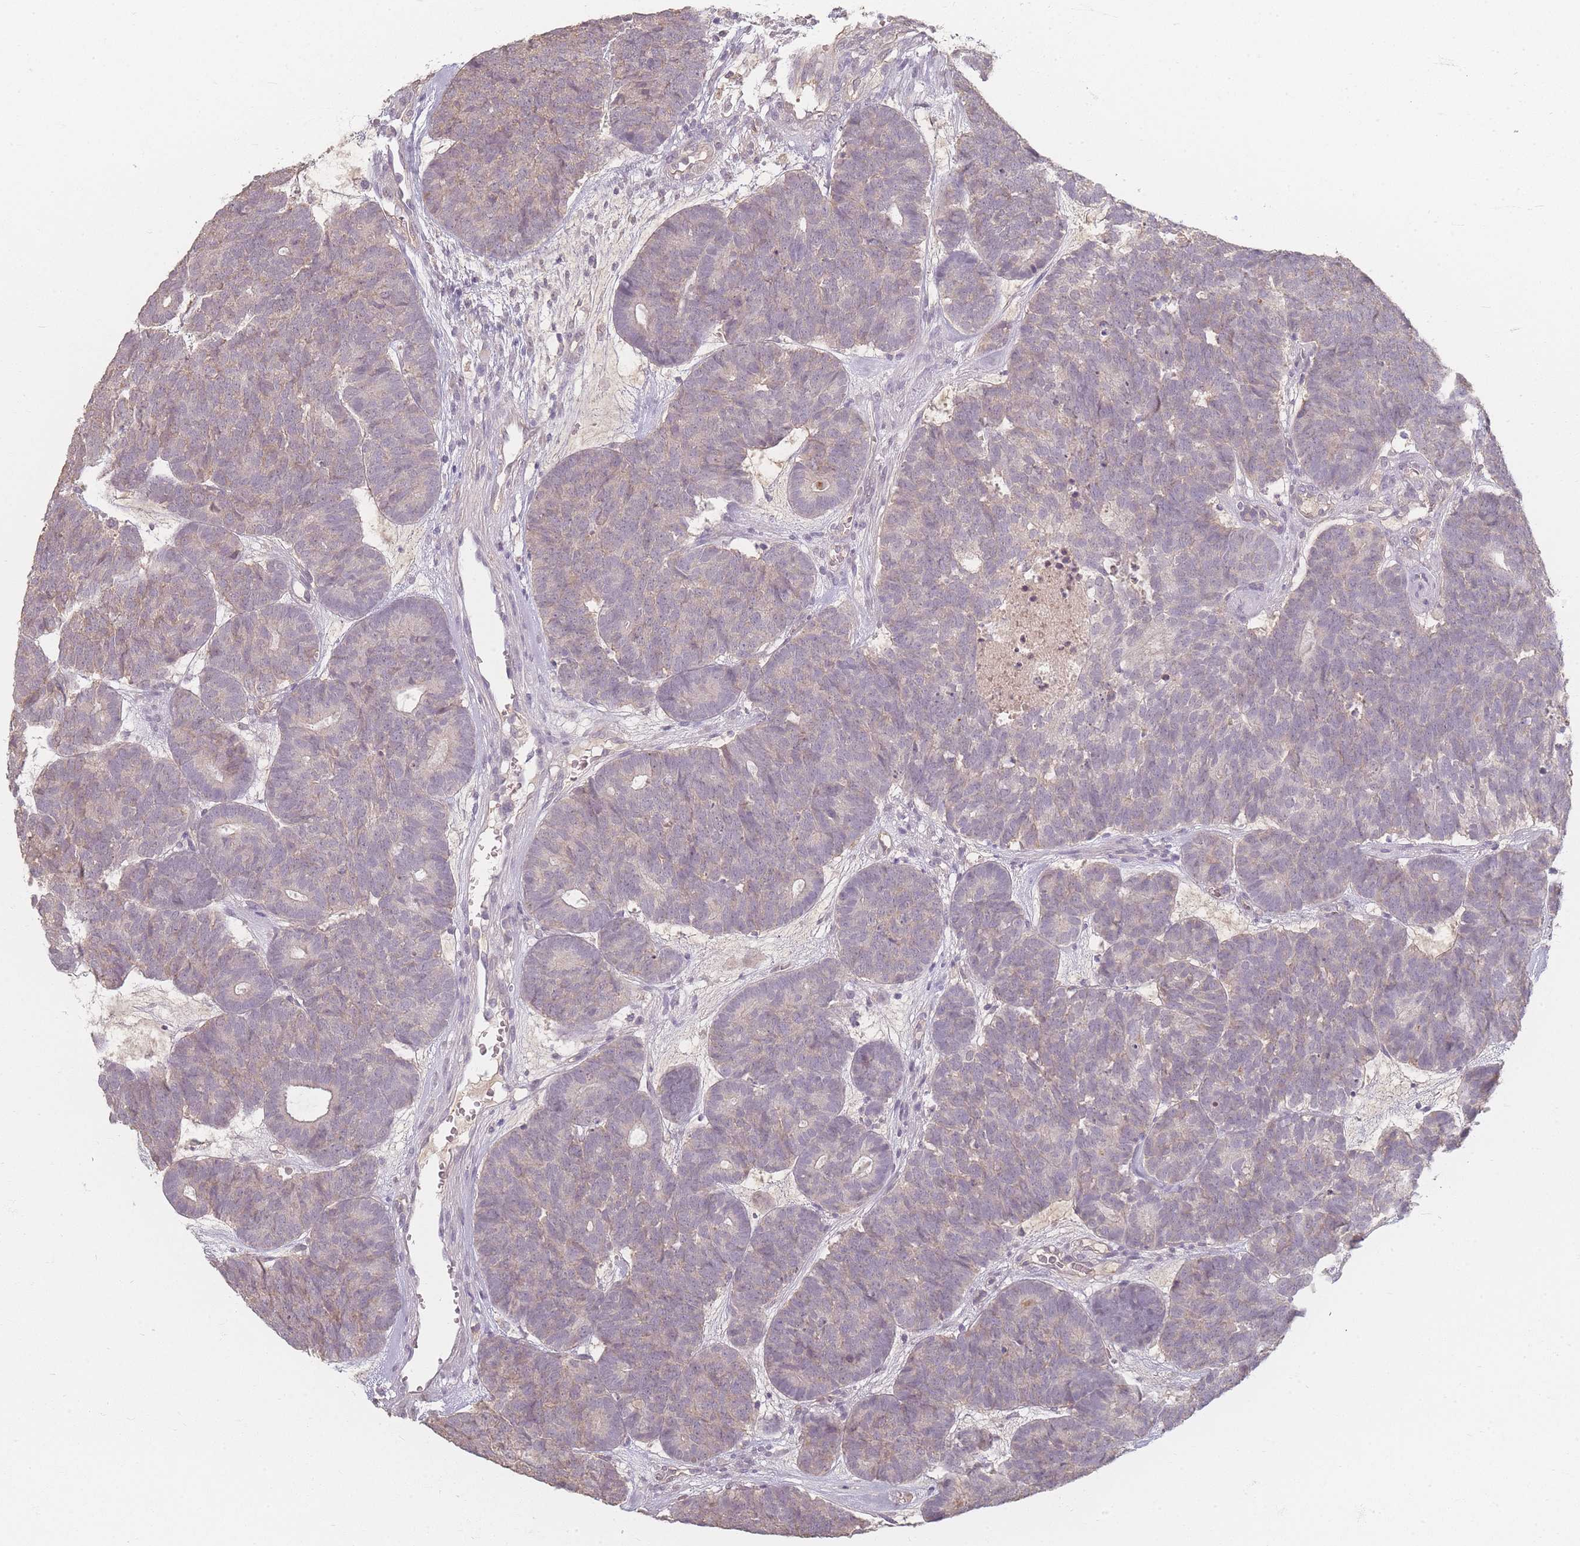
{"staining": {"intensity": "negative", "quantity": "none", "location": "none"}, "tissue": "head and neck cancer", "cell_type": "Tumor cells", "image_type": "cancer", "snomed": [{"axis": "morphology", "description": "Adenocarcinoma, NOS"}, {"axis": "topography", "description": "Head-Neck"}], "caption": "Immunohistochemical staining of human head and neck cancer reveals no significant expression in tumor cells.", "gene": "RFTN1", "patient": {"sex": "female", "age": 81}}